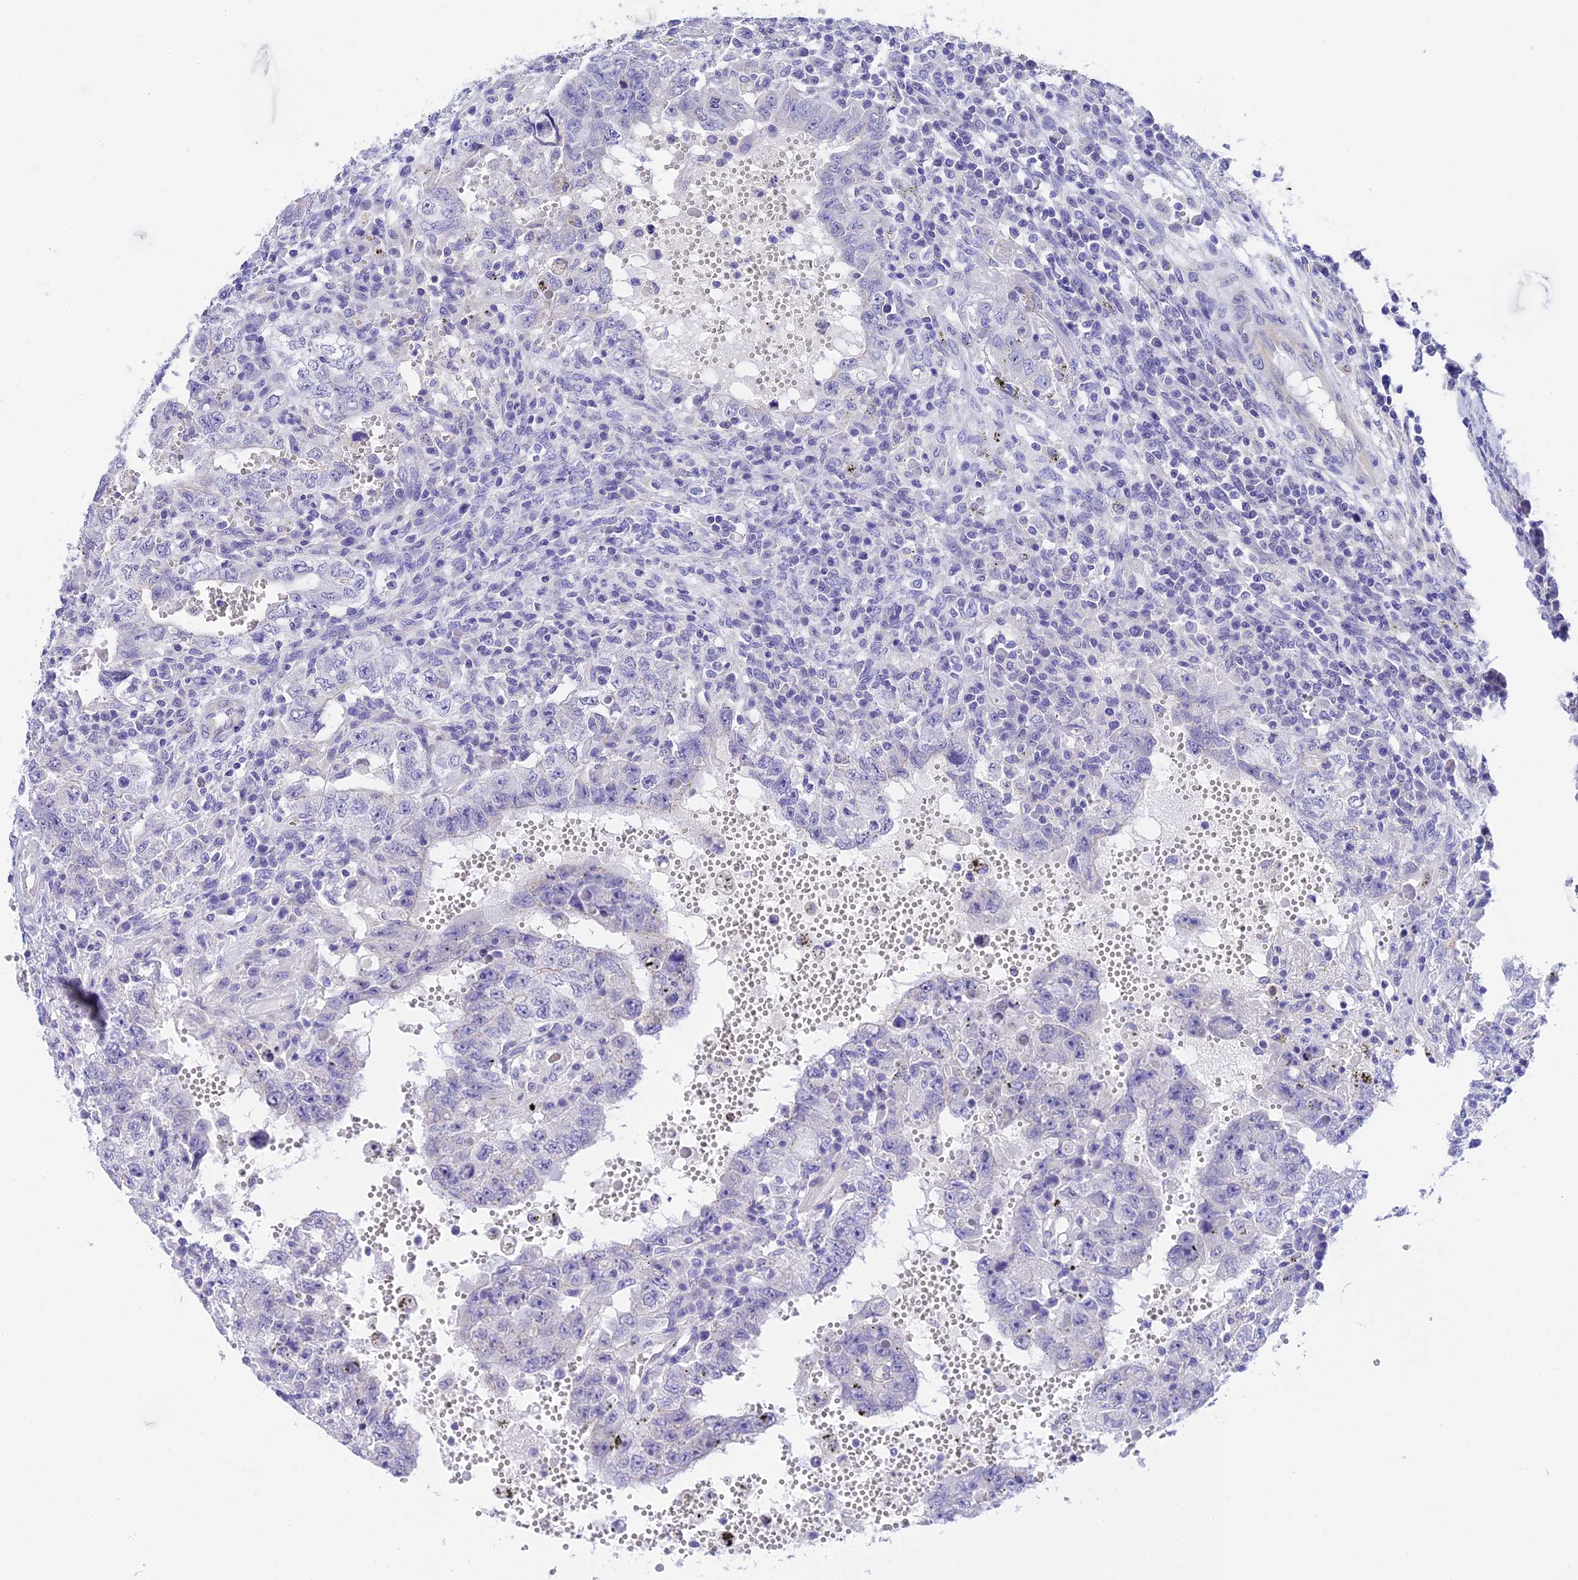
{"staining": {"intensity": "negative", "quantity": "none", "location": "none"}, "tissue": "testis cancer", "cell_type": "Tumor cells", "image_type": "cancer", "snomed": [{"axis": "morphology", "description": "Carcinoma, Embryonal, NOS"}, {"axis": "topography", "description": "Testis"}], "caption": "Testis cancer (embryonal carcinoma) was stained to show a protein in brown. There is no significant expression in tumor cells. (DAB IHC, high magnification).", "gene": "C17orf67", "patient": {"sex": "male", "age": 26}}